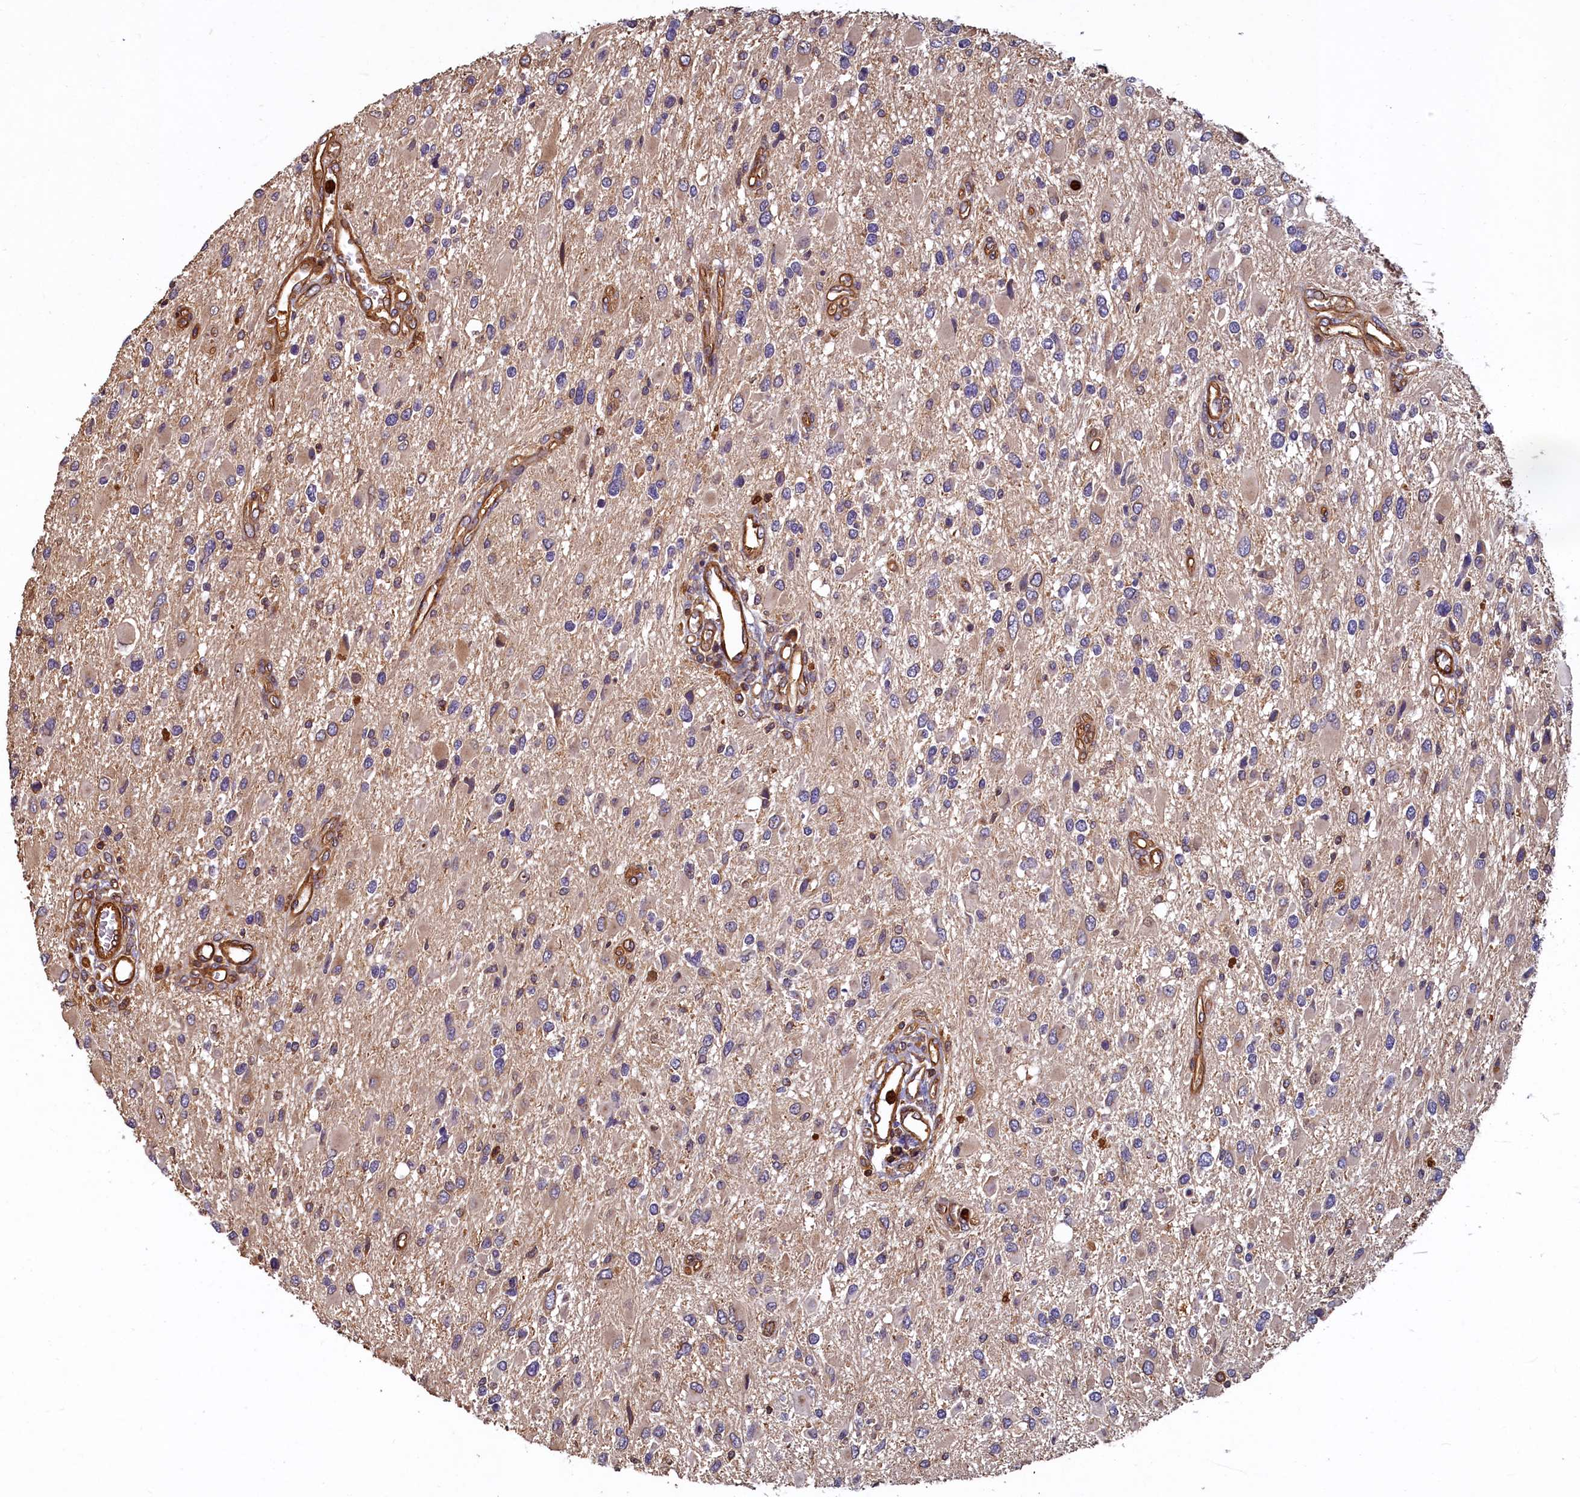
{"staining": {"intensity": "negative", "quantity": "none", "location": "none"}, "tissue": "glioma", "cell_type": "Tumor cells", "image_type": "cancer", "snomed": [{"axis": "morphology", "description": "Glioma, malignant, High grade"}, {"axis": "topography", "description": "Brain"}], "caption": "Immunohistochemistry (IHC) photomicrograph of glioma stained for a protein (brown), which shows no positivity in tumor cells.", "gene": "CCDC102B", "patient": {"sex": "male", "age": 53}}